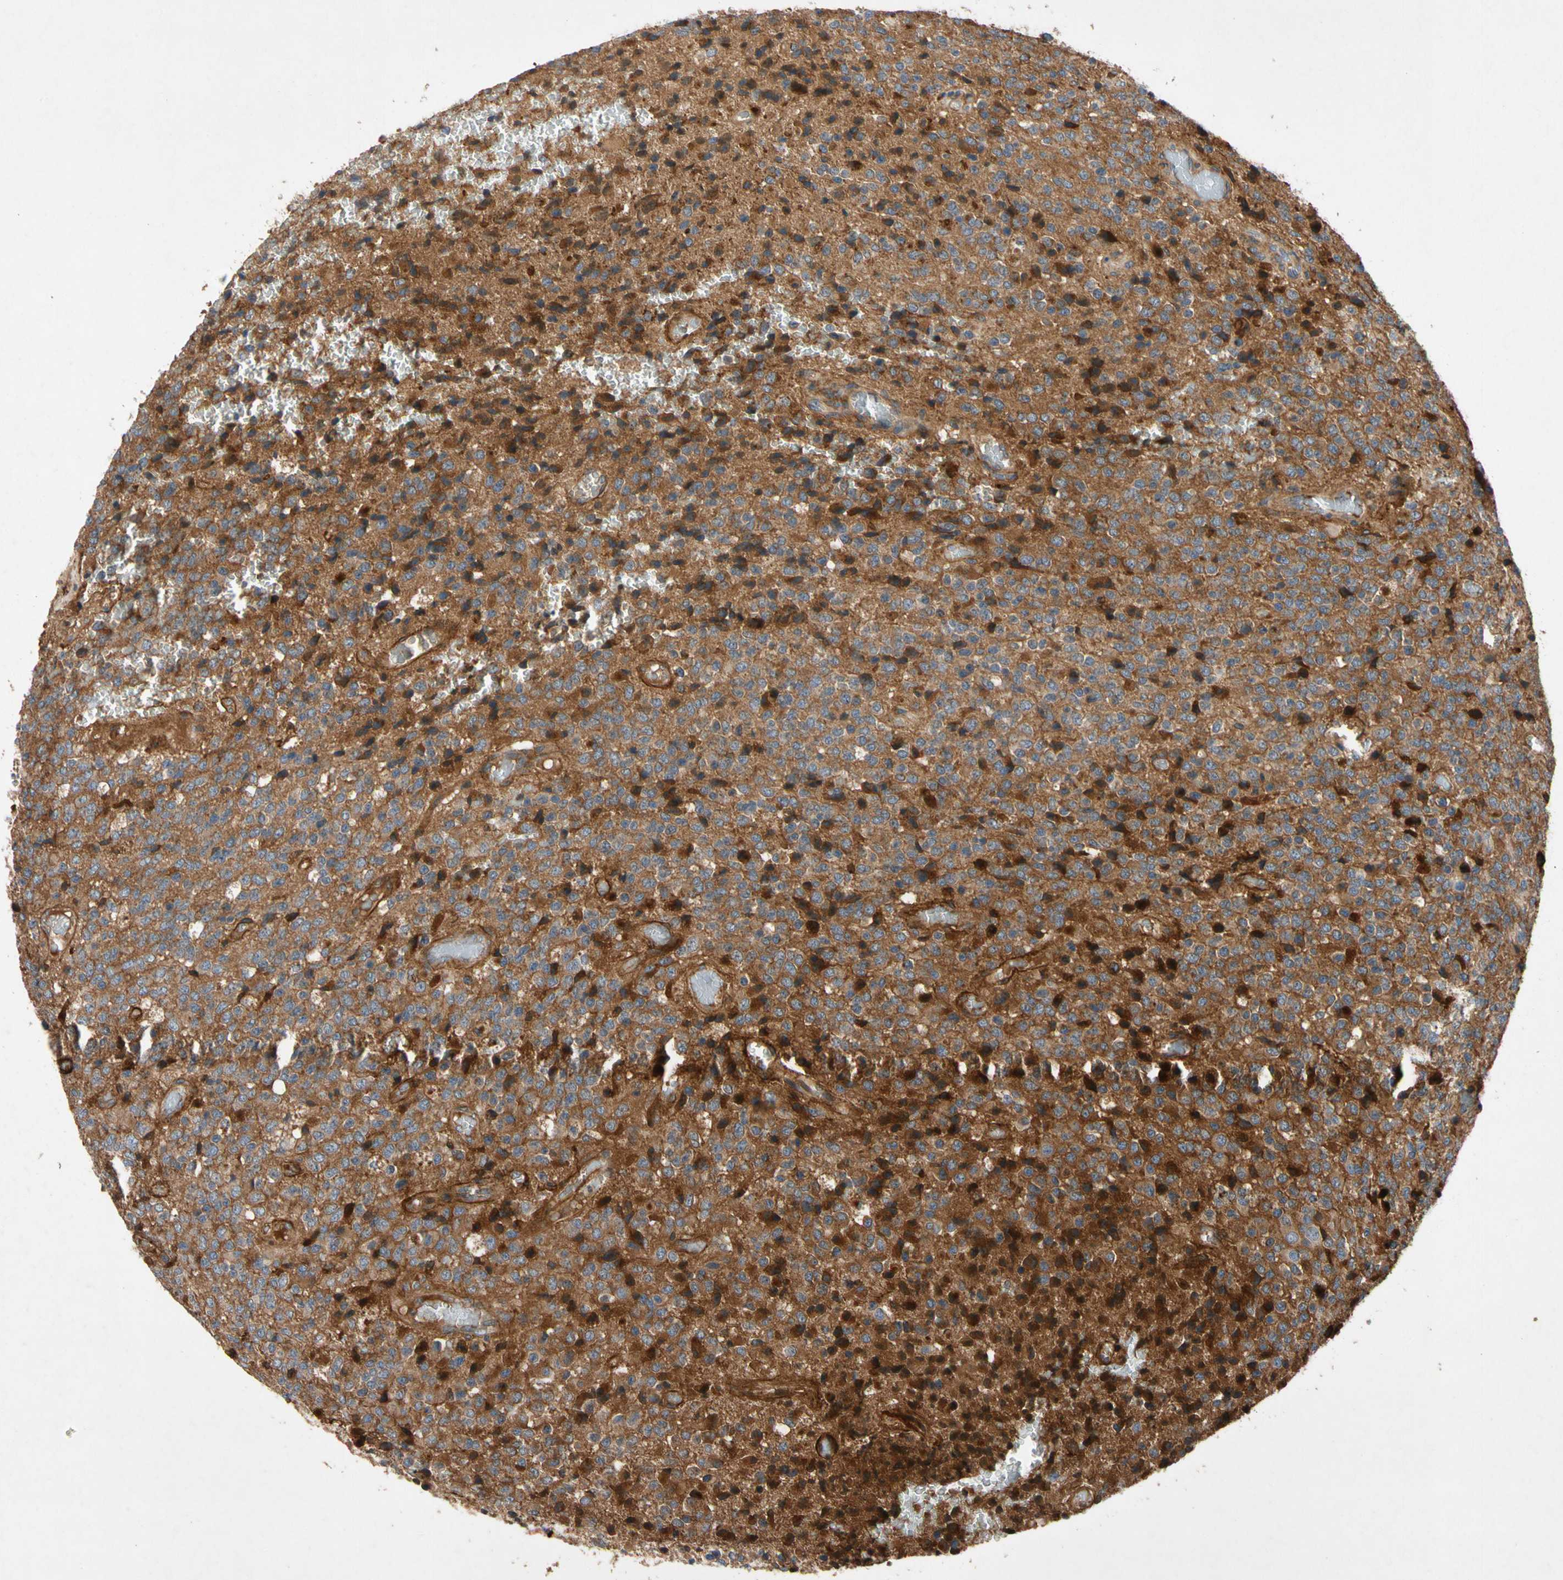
{"staining": {"intensity": "strong", "quantity": "<25%", "location": "cytoplasmic/membranous"}, "tissue": "glioma", "cell_type": "Tumor cells", "image_type": "cancer", "snomed": [{"axis": "morphology", "description": "Glioma, malignant, High grade"}, {"axis": "topography", "description": "pancreas cauda"}], "caption": "Human malignant glioma (high-grade) stained for a protein (brown) shows strong cytoplasmic/membranous positive expression in approximately <25% of tumor cells.", "gene": "CRTAC1", "patient": {"sex": "male", "age": 60}}